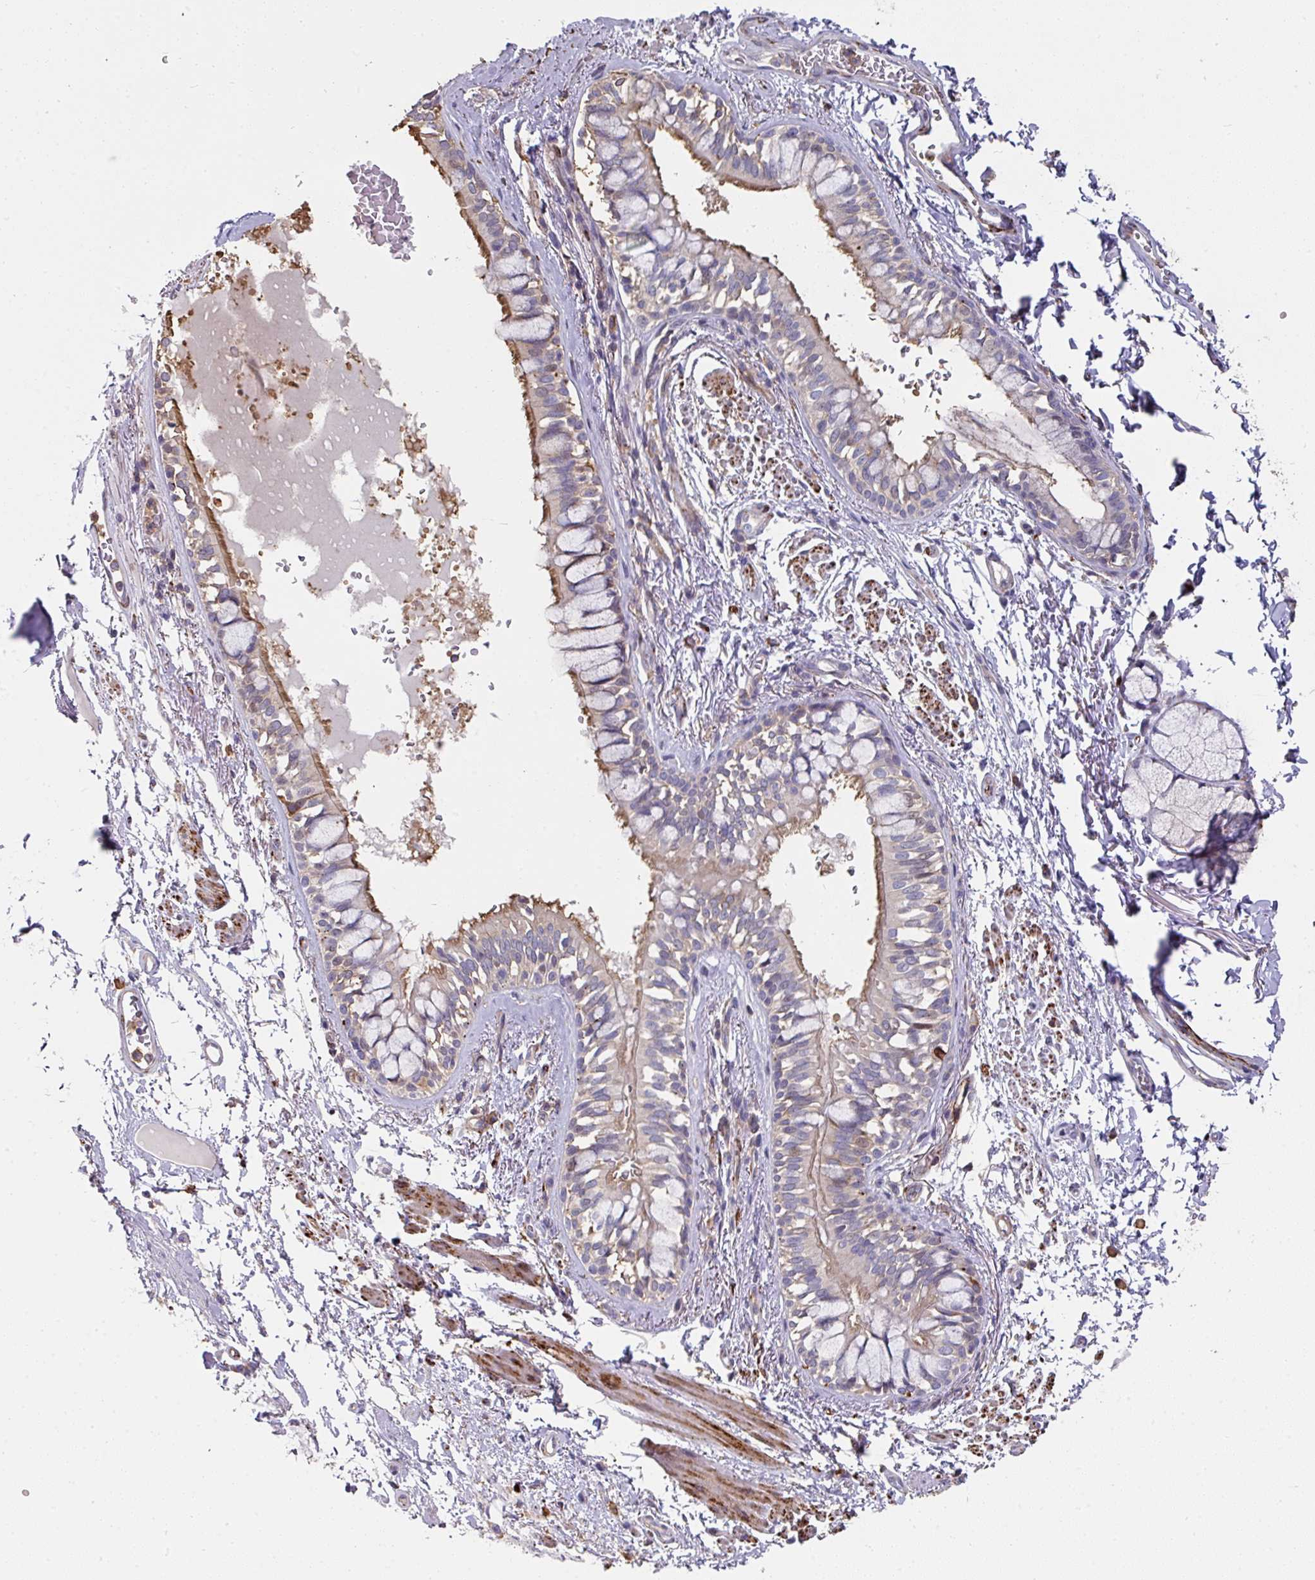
{"staining": {"intensity": "moderate", "quantity": "25%-75%", "location": "cytoplasmic/membranous"}, "tissue": "bronchus", "cell_type": "Respiratory epithelial cells", "image_type": "normal", "snomed": [{"axis": "morphology", "description": "Normal tissue, NOS"}, {"axis": "topography", "description": "Bronchus"}], "caption": "Respiratory epithelial cells demonstrate medium levels of moderate cytoplasmic/membranous positivity in approximately 25%-75% of cells in normal human bronchus.", "gene": "BEND5", "patient": {"sex": "male", "age": 70}}